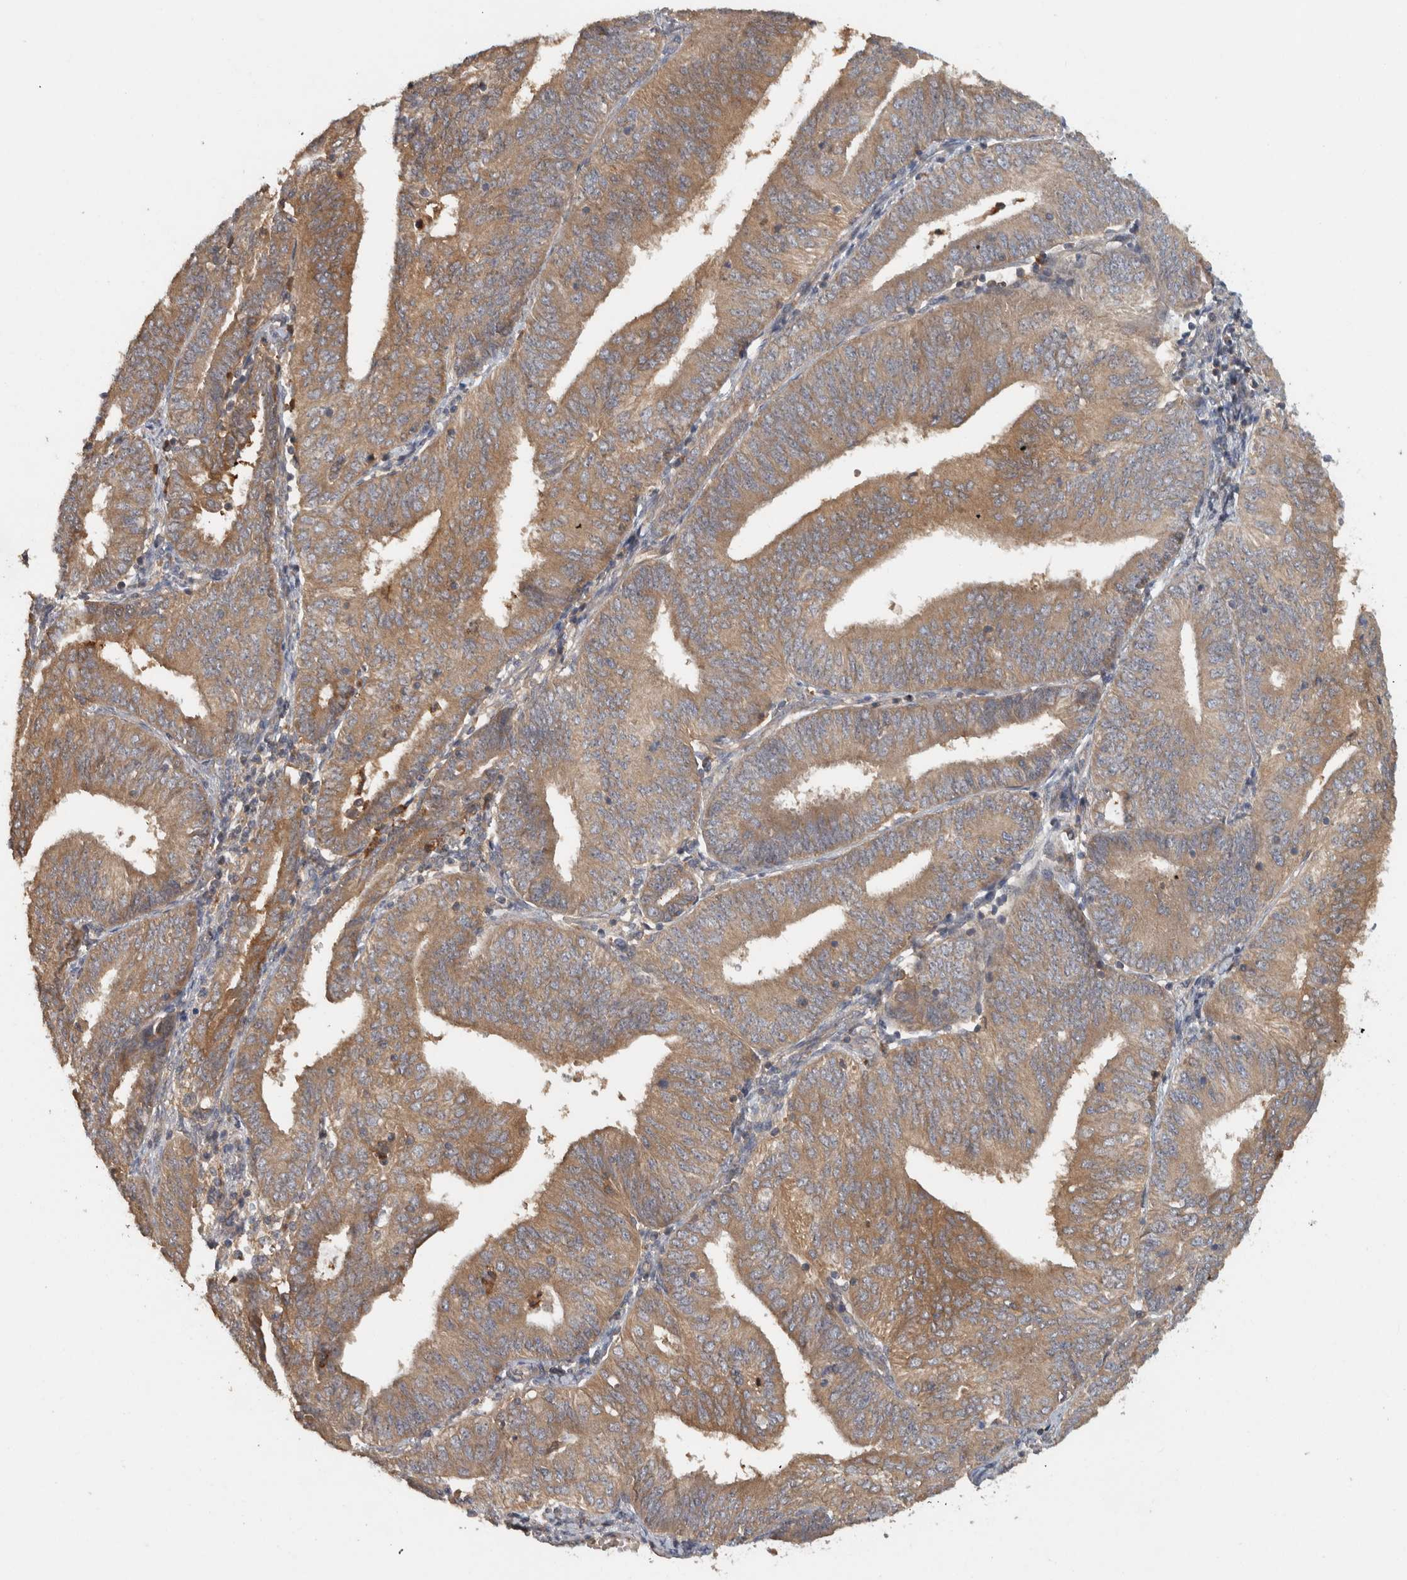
{"staining": {"intensity": "moderate", "quantity": ">75%", "location": "cytoplasmic/membranous"}, "tissue": "endometrial cancer", "cell_type": "Tumor cells", "image_type": "cancer", "snomed": [{"axis": "morphology", "description": "Adenocarcinoma, NOS"}, {"axis": "topography", "description": "Endometrium"}], "caption": "Tumor cells show medium levels of moderate cytoplasmic/membranous staining in approximately >75% of cells in human adenocarcinoma (endometrial).", "gene": "VEPH1", "patient": {"sex": "female", "age": 58}}